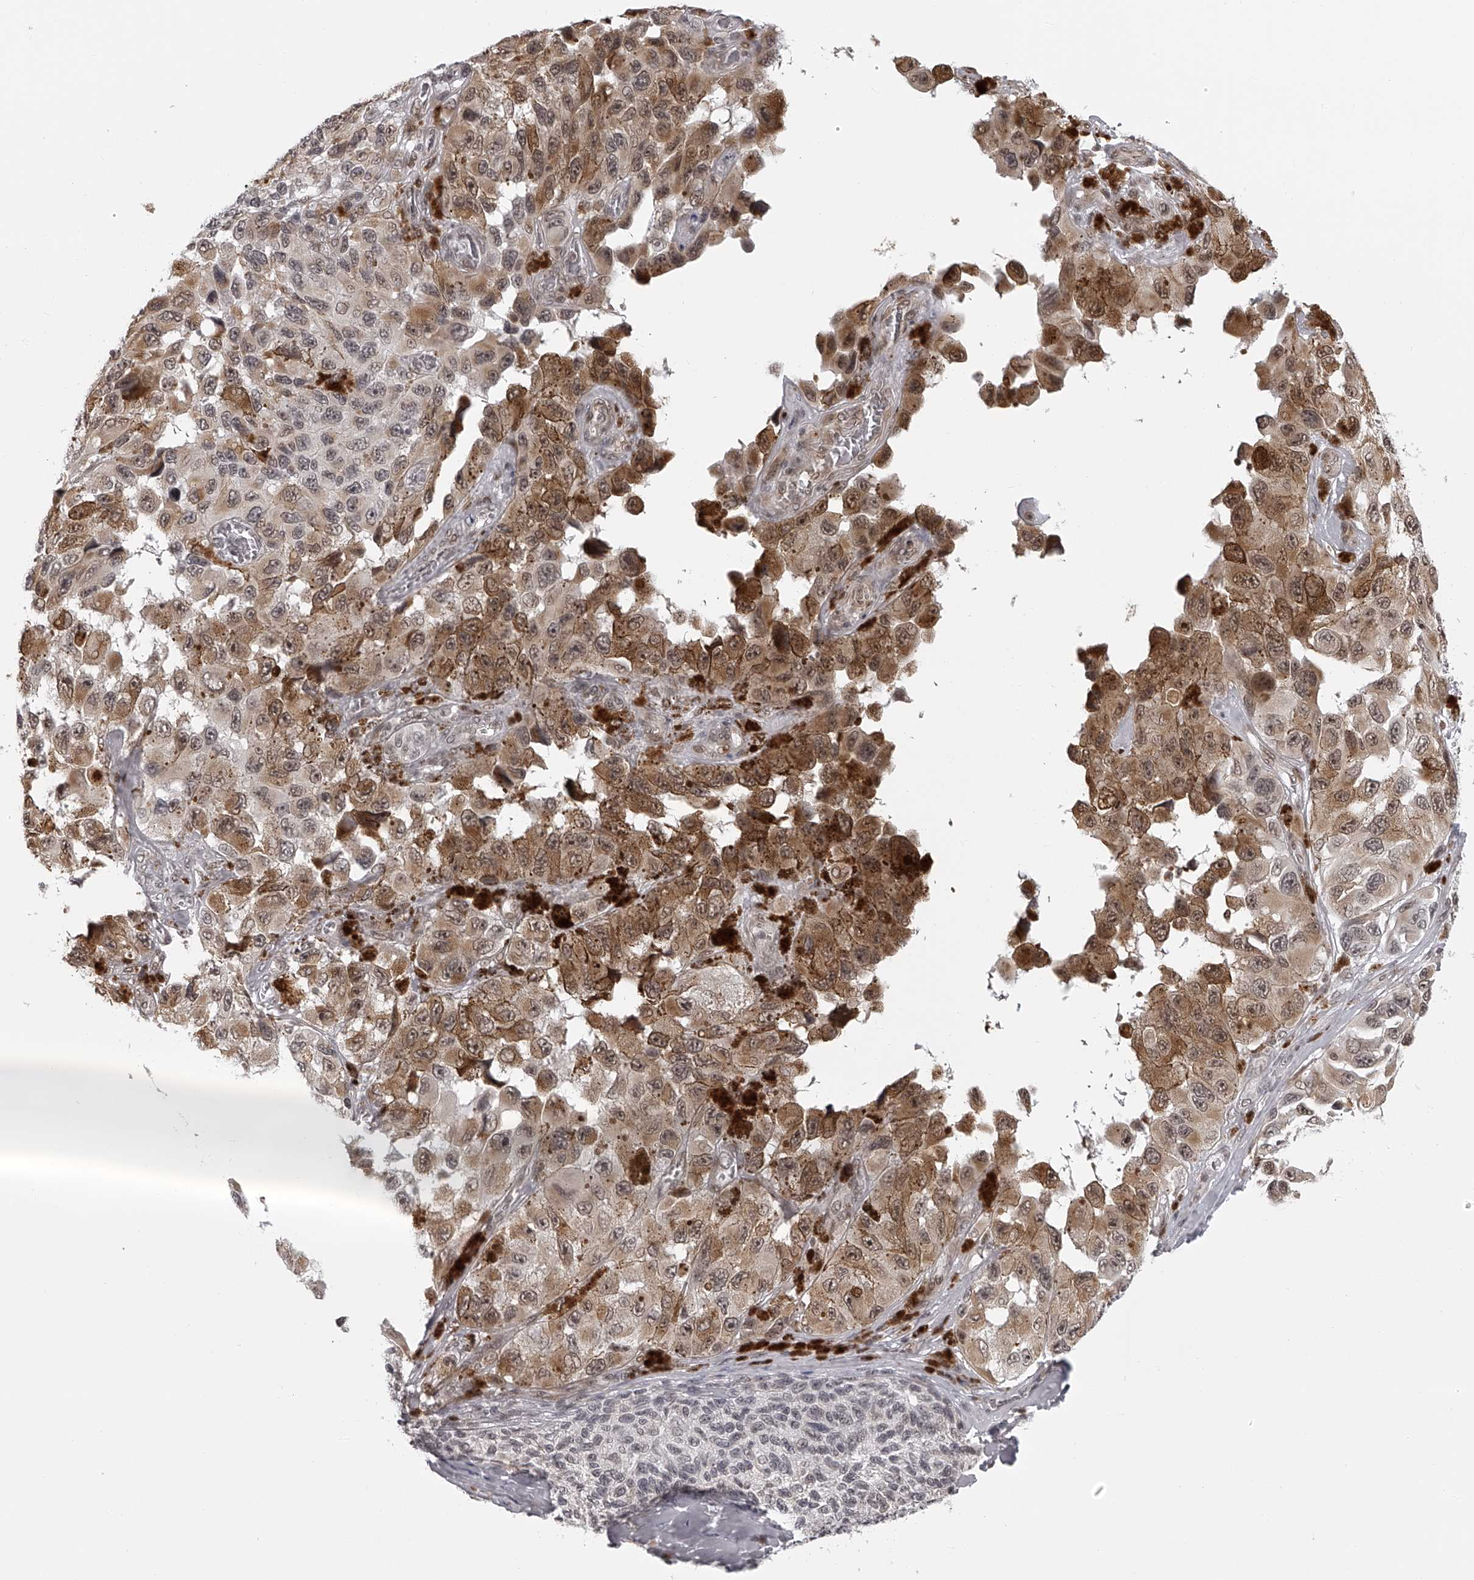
{"staining": {"intensity": "weak", "quantity": ">75%", "location": "nuclear"}, "tissue": "melanoma", "cell_type": "Tumor cells", "image_type": "cancer", "snomed": [{"axis": "morphology", "description": "Malignant melanoma, NOS"}, {"axis": "topography", "description": "Skin"}], "caption": "This histopathology image demonstrates immunohistochemistry staining of human melanoma, with low weak nuclear positivity in approximately >75% of tumor cells.", "gene": "ODF2L", "patient": {"sex": "female", "age": 73}}